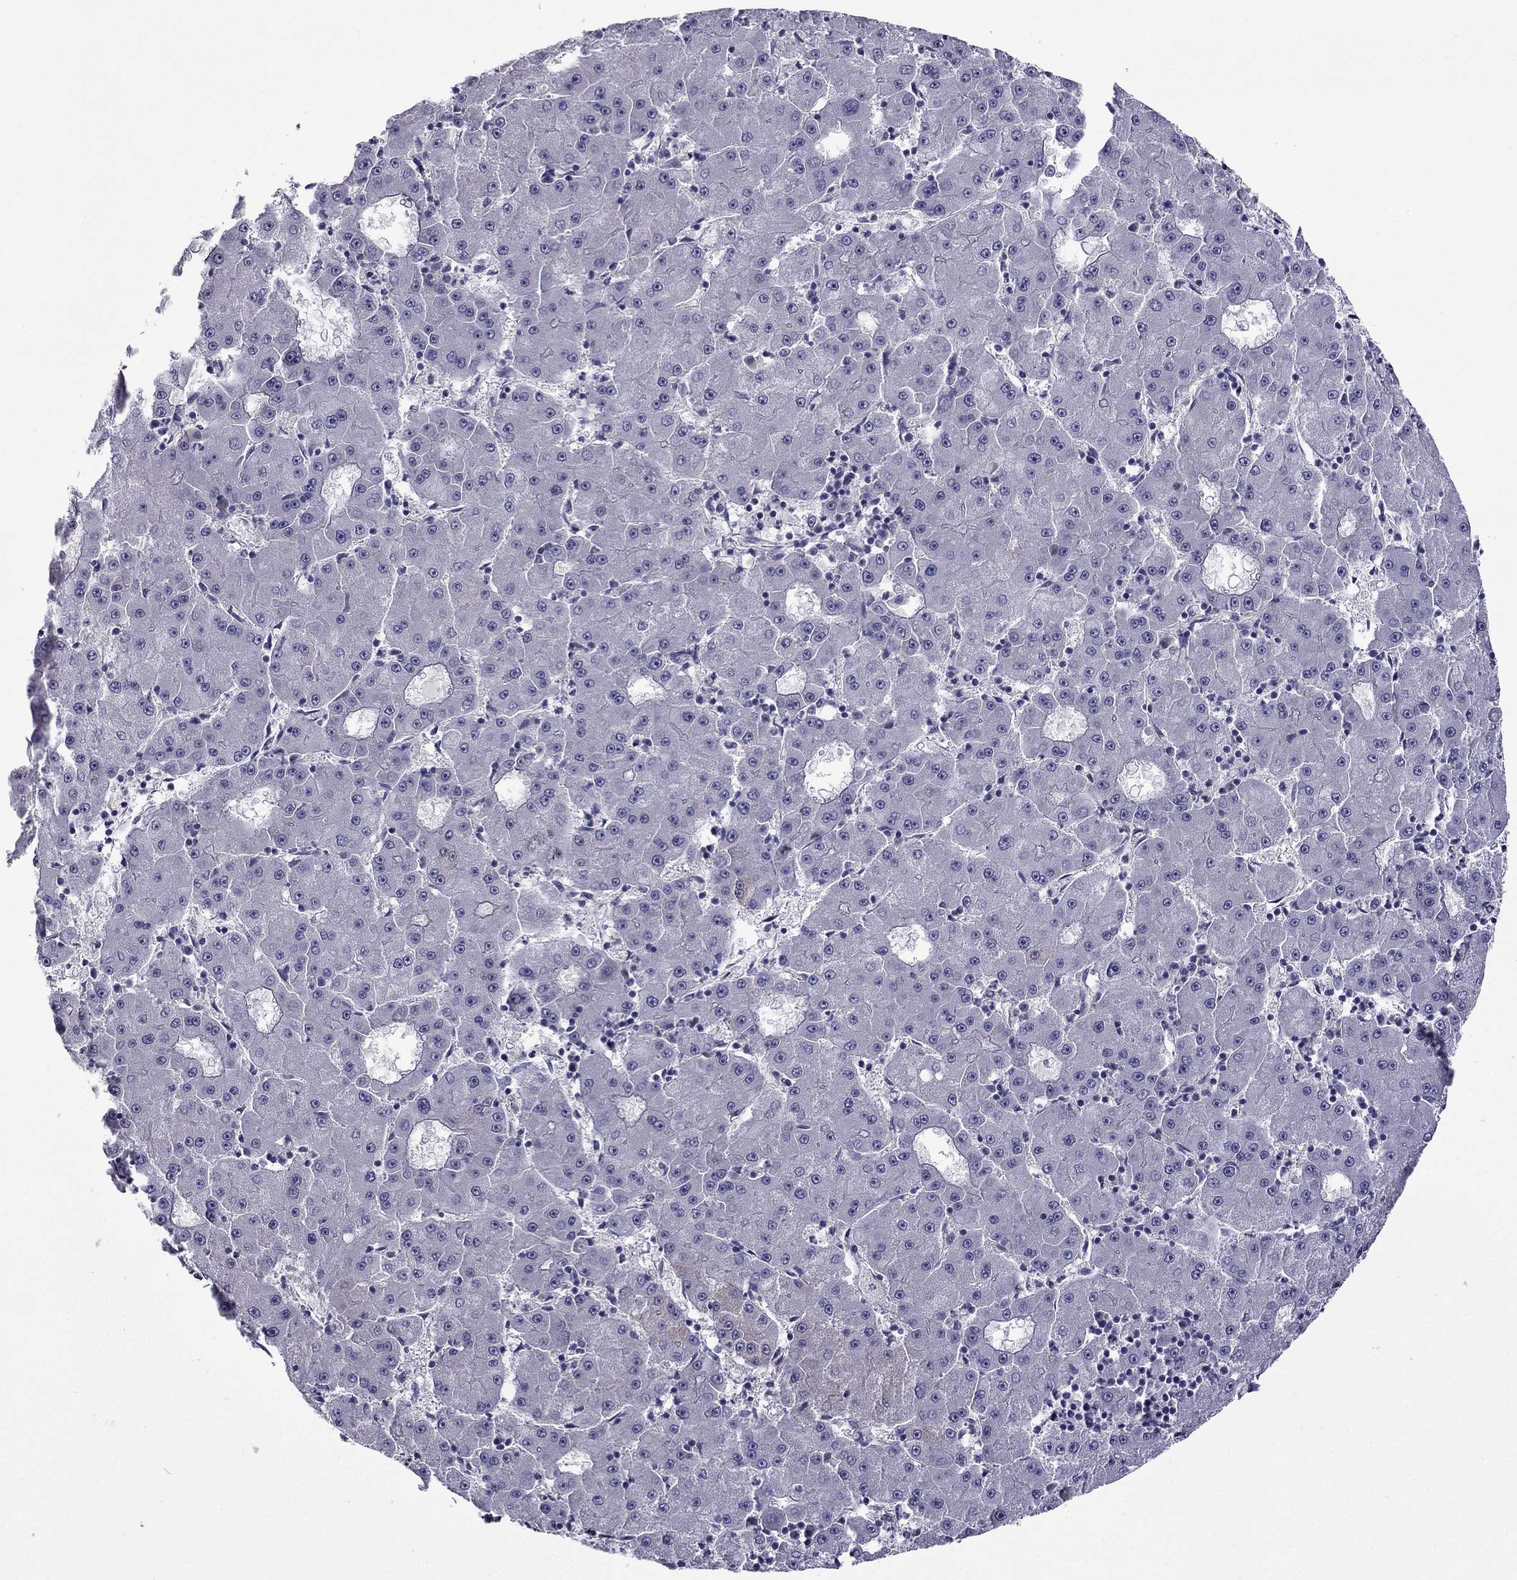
{"staining": {"intensity": "negative", "quantity": "none", "location": "none"}, "tissue": "liver cancer", "cell_type": "Tumor cells", "image_type": "cancer", "snomed": [{"axis": "morphology", "description": "Carcinoma, Hepatocellular, NOS"}, {"axis": "topography", "description": "Liver"}], "caption": "High power microscopy histopathology image of an immunohistochemistry (IHC) histopathology image of liver cancer (hepatocellular carcinoma), revealing no significant expression in tumor cells. The staining is performed using DAB brown chromogen with nuclei counter-stained in using hematoxylin.", "gene": "CDK5", "patient": {"sex": "male", "age": 73}}